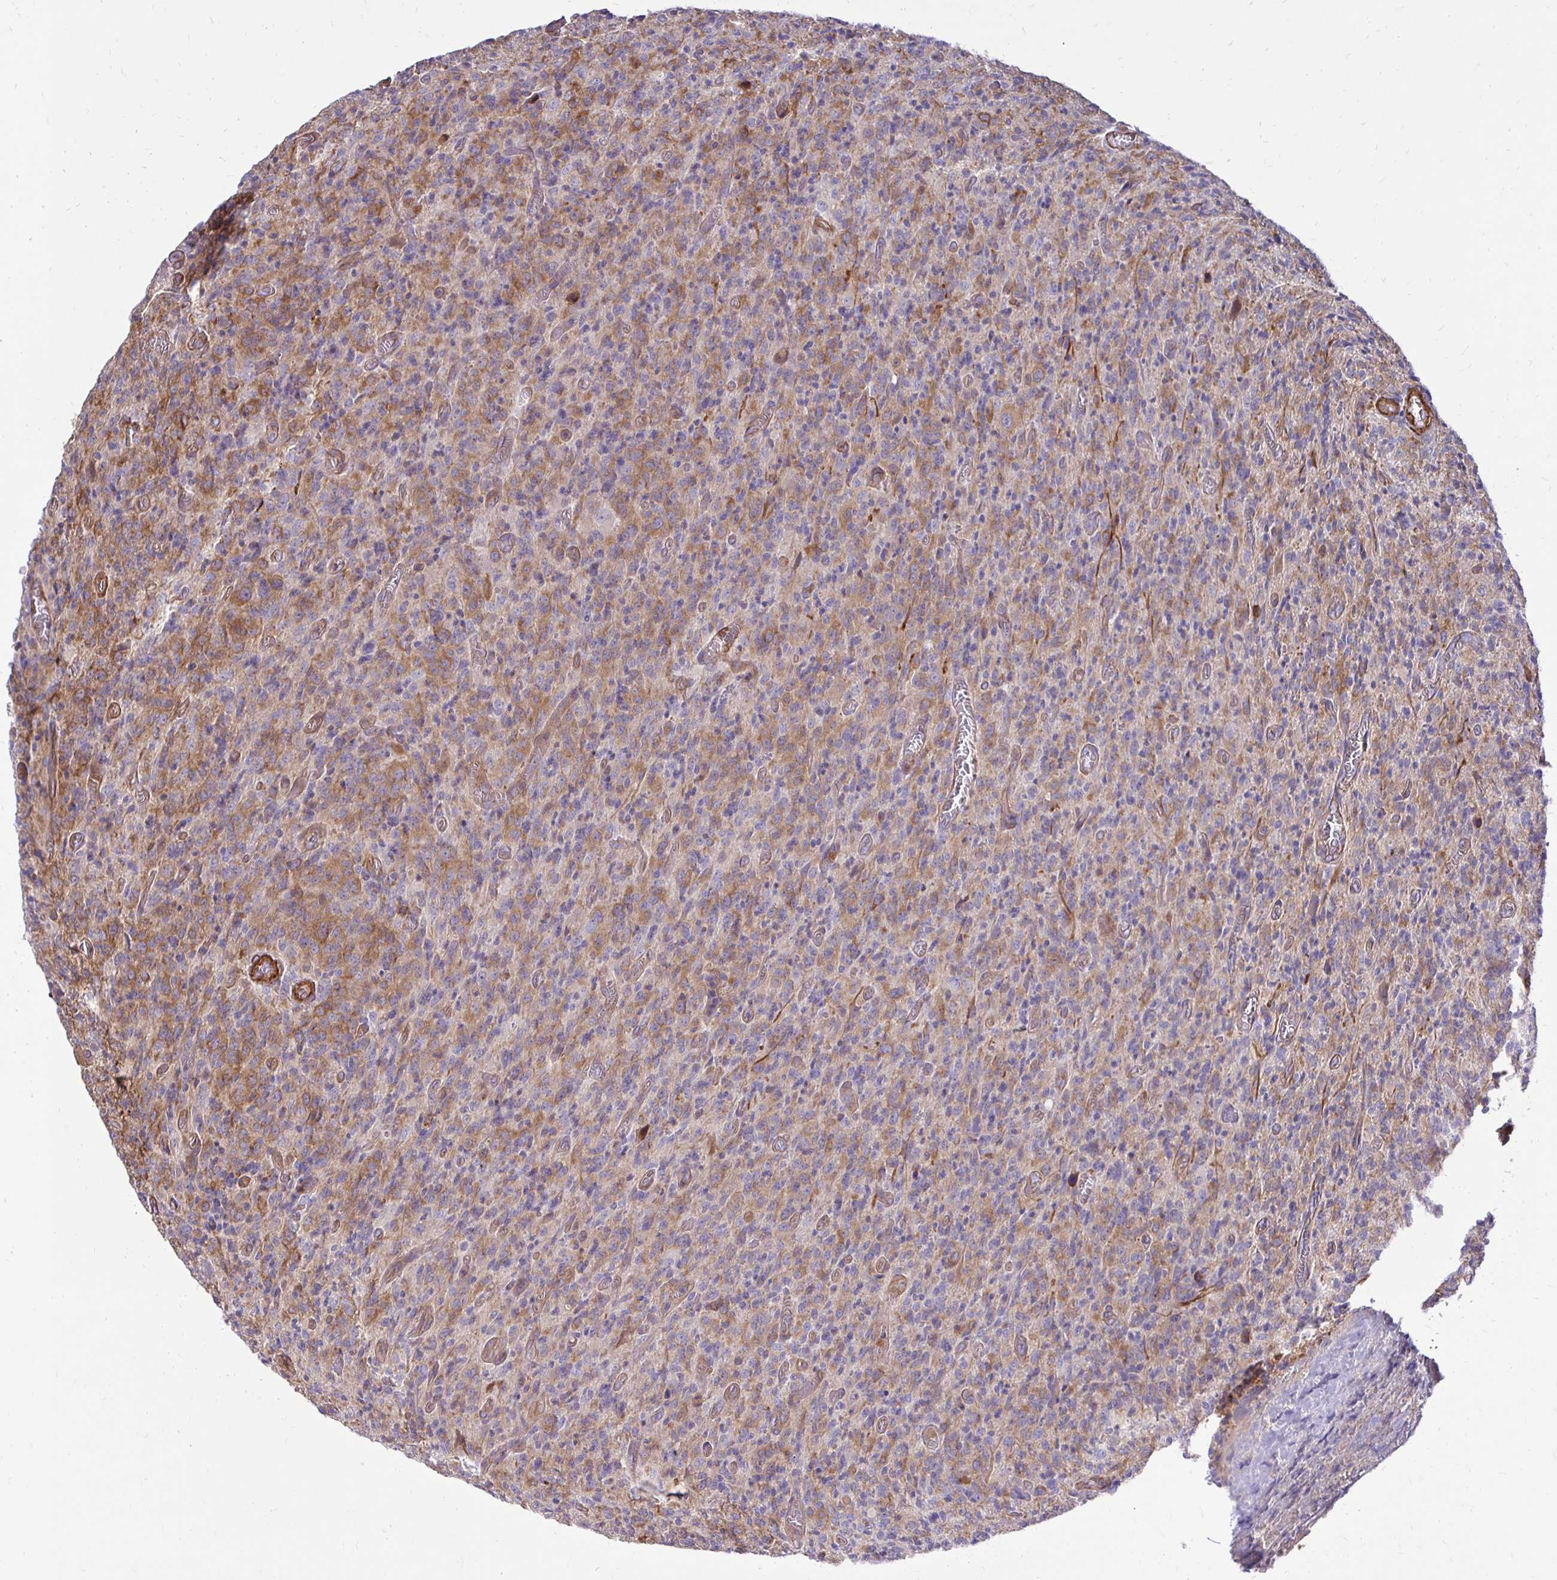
{"staining": {"intensity": "moderate", "quantity": "25%-75%", "location": "cytoplasmic/membranous"}, "tissue": "glioma", "cell_type": "Tumor cells", "image_type": "cancer", "snomed": [{"axis": "morphology", "description": "Glioma, malignant, High grade"}, {"axis": "topography", "description": "Brain"}], "caption": "This photomicrograph reveals immunohistochemistry staining of human high-grade glioma (malignant), with medium moderate cytoplasmic/membranous staining in about 25%-75% of tumor cells.", "gene": "CTPS1", "patient": {"sex": "male", "age": 76}}